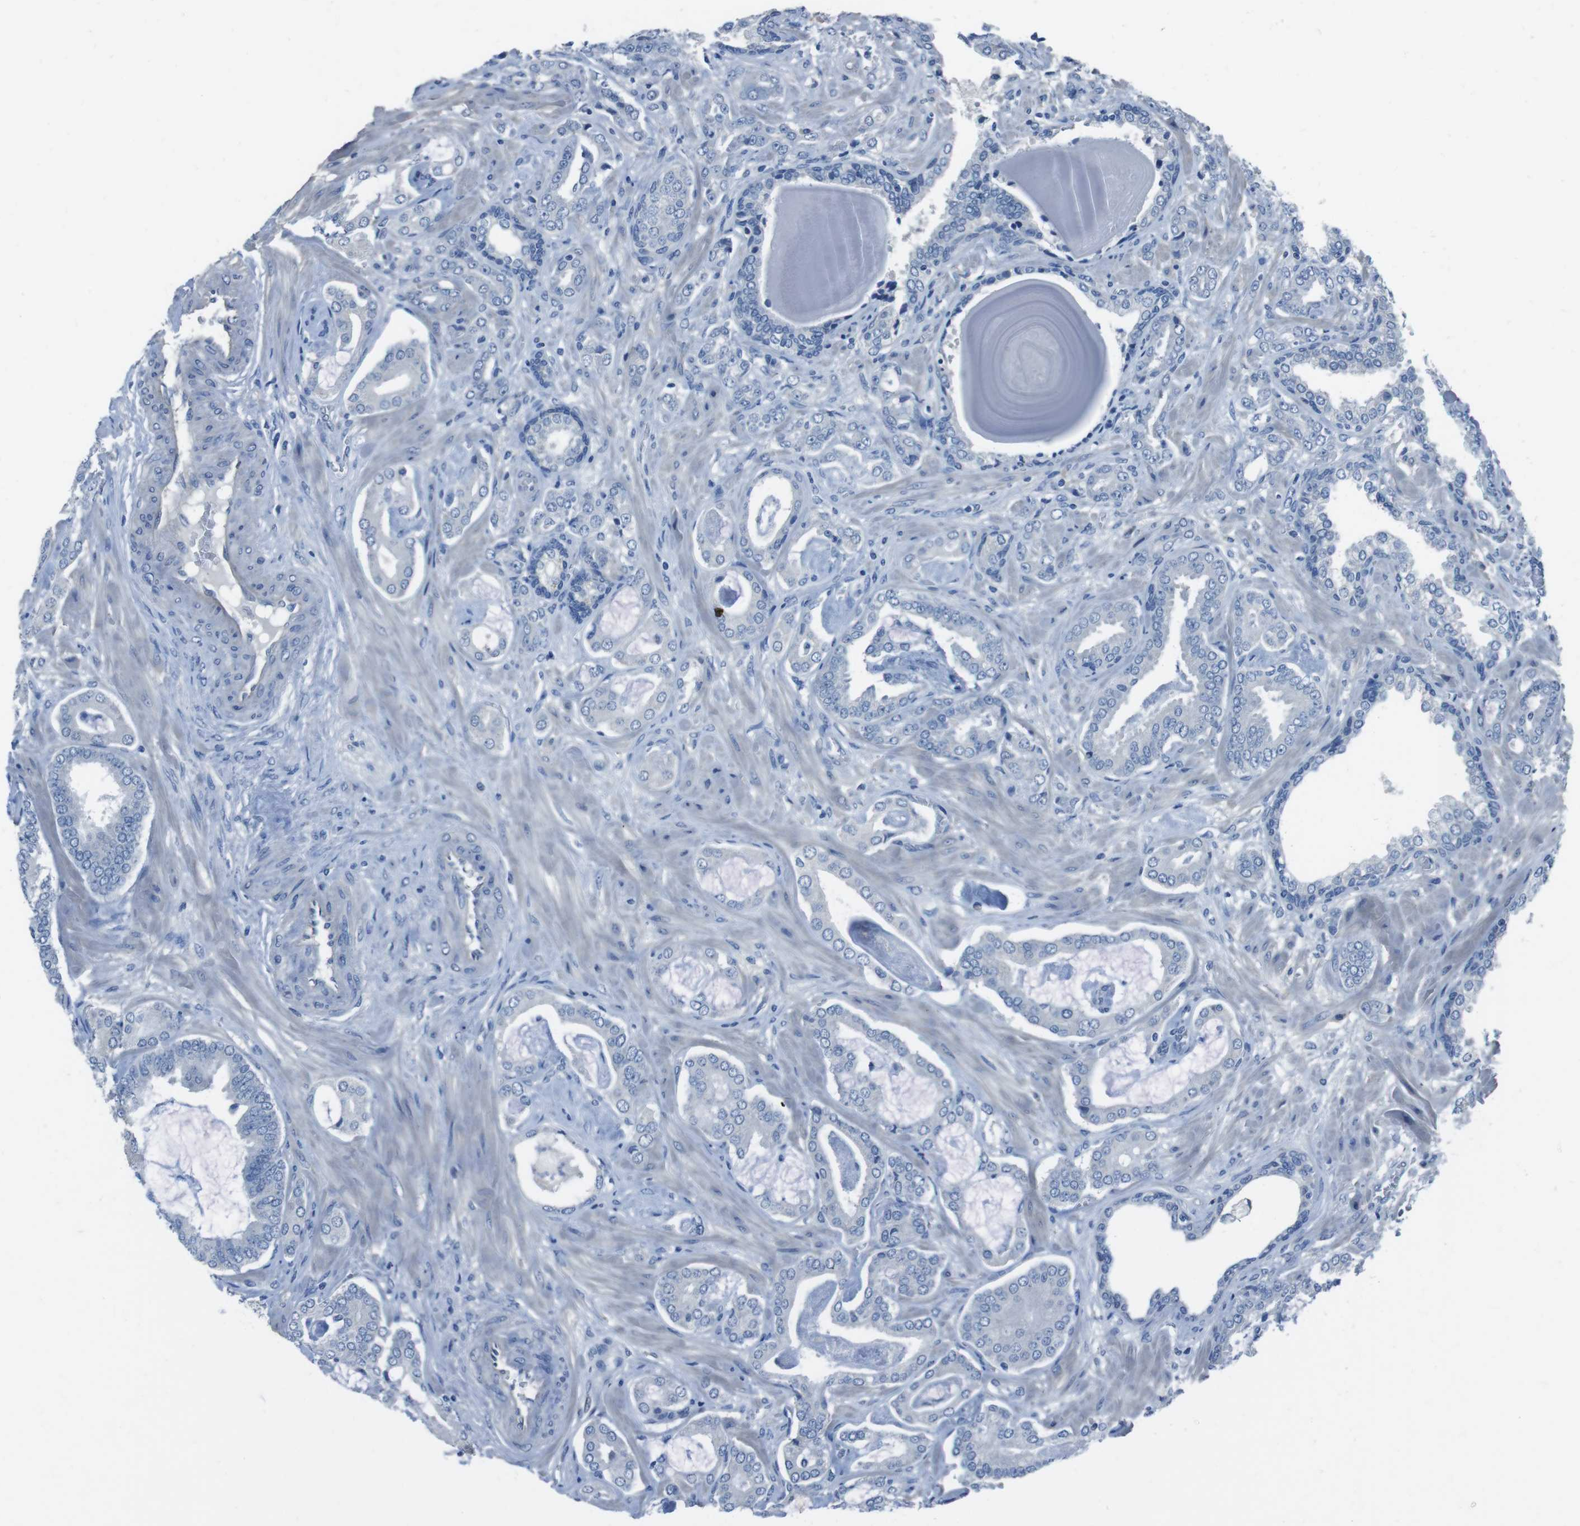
{"staining": {"intensity": "negative", "quantity": "none", "location": "none"}, "tissue": "prostate cancer", "cell_type": "Tumor cells", "image_type": "cancer", "snomed": [{"axis": "morphology", "description": "Adenocarcinoma, Low grade"}, {"axis": "topography", "description": "Prostate"}], "caption": "Immunohistochemistry photomicrograph of human prostate adenocarcinoma (low-grade) stained for a protein (brown), which shows no staining in tumor cells. The staining was performed using DAB (3,3'-diaminobenzidine) to visualize the protein expression in brown, while the nuclei were stained in blue with hematoxylin (Magnification: 20x).", "gene": "CYP2C8", "patient": {"sex": "male", "age": 53}}